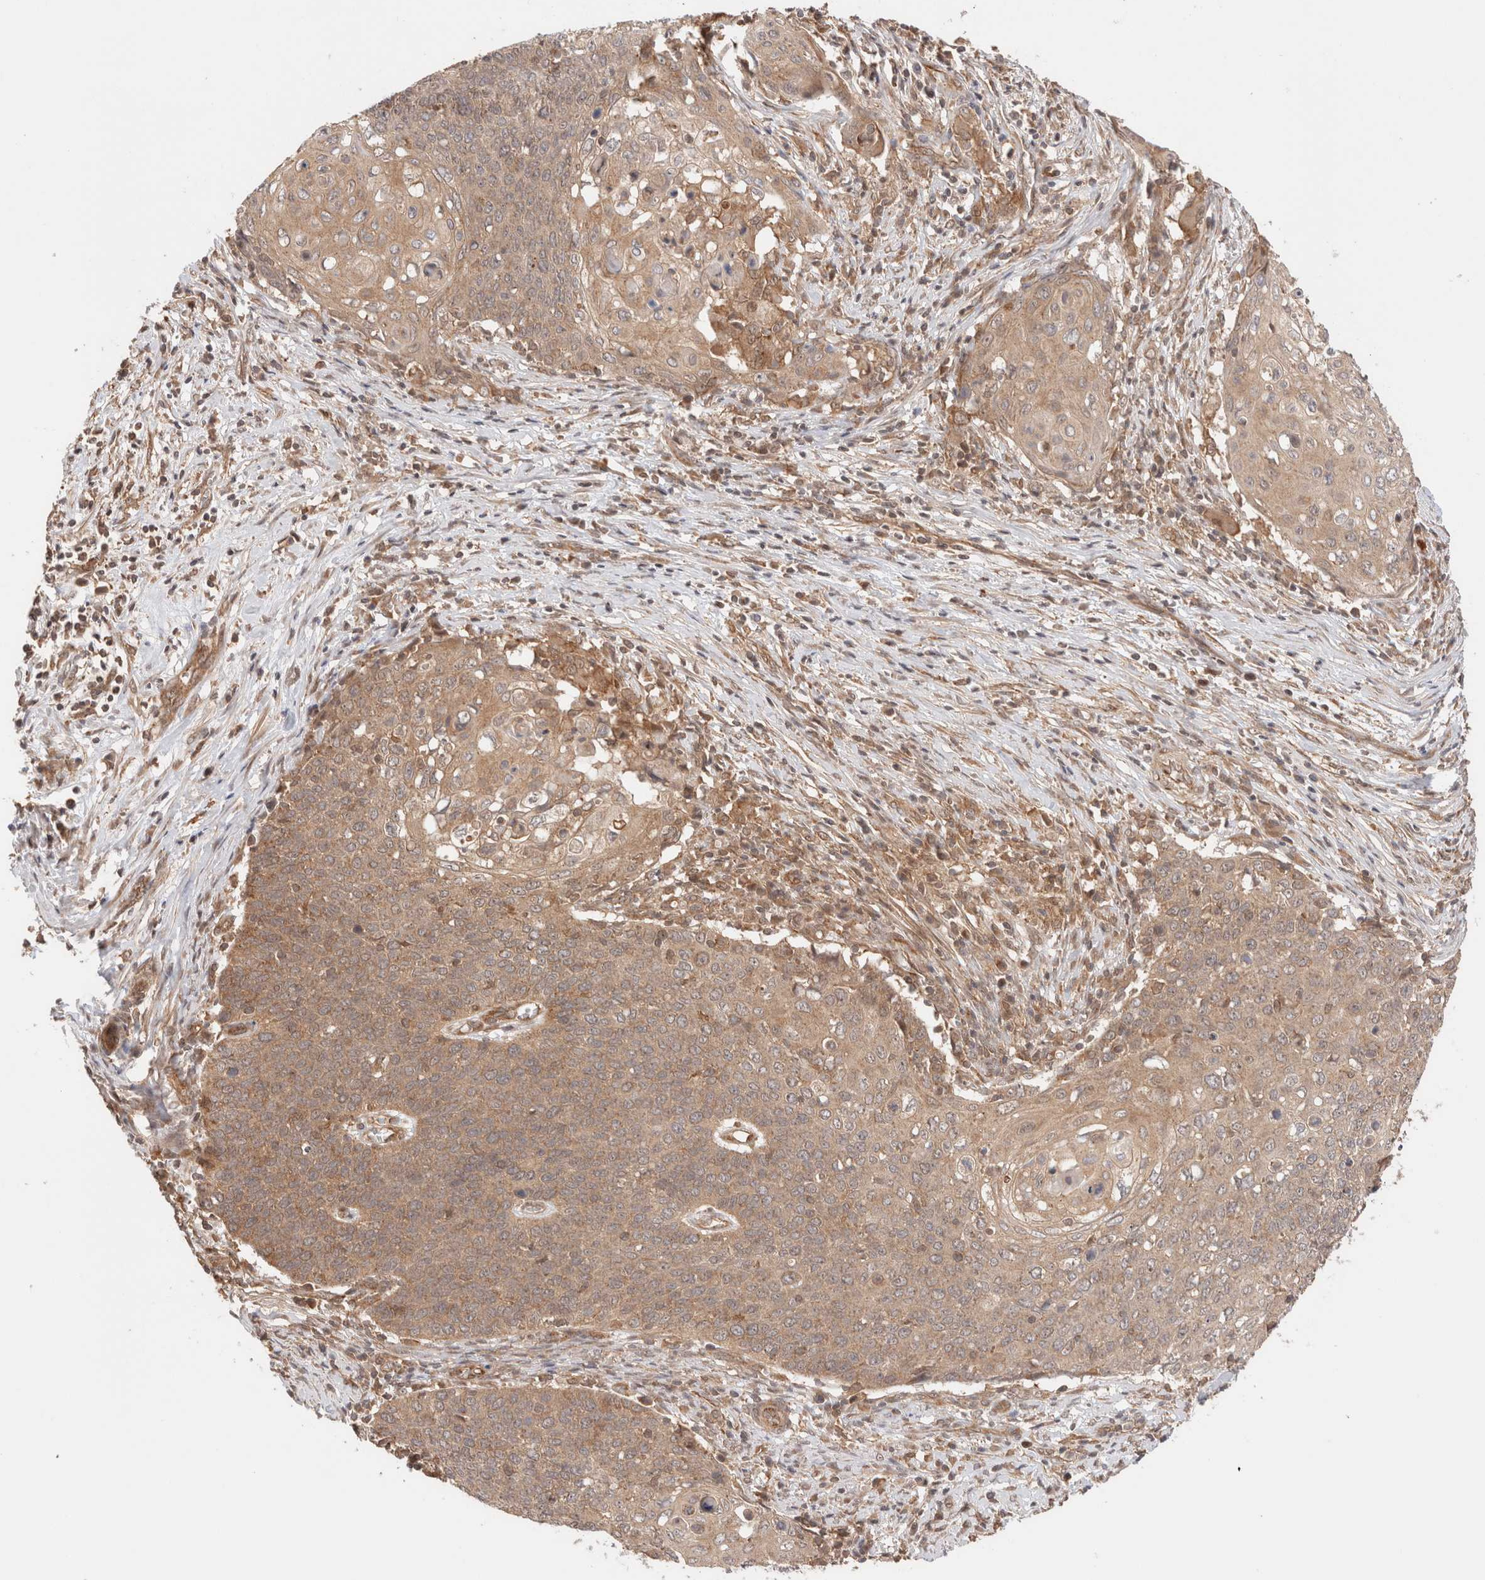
{"staining": {"intensity": "moderate", "quantity": ">75%", "location": "cytoplasmic/membranous"}, "tissue": "cervical cancer", "cell_type": "Tumor cells", "image_type": "cancer", "snomed": [{"axis": "morphology", "description": "Squamous cell carcinoma, NOS"}, {"axis": "topography", "description": "Cervix"}], "caption": "This histopathology image exhibits immunohistochemistry (IHC) staining of human cervical squamous cell carcinoma, with medium moderate cytoplasmic/membranous positivity in about >75% of tumor cells.", "gene": "SIKE1", "patient": {"sex": "female", "age": 39}}